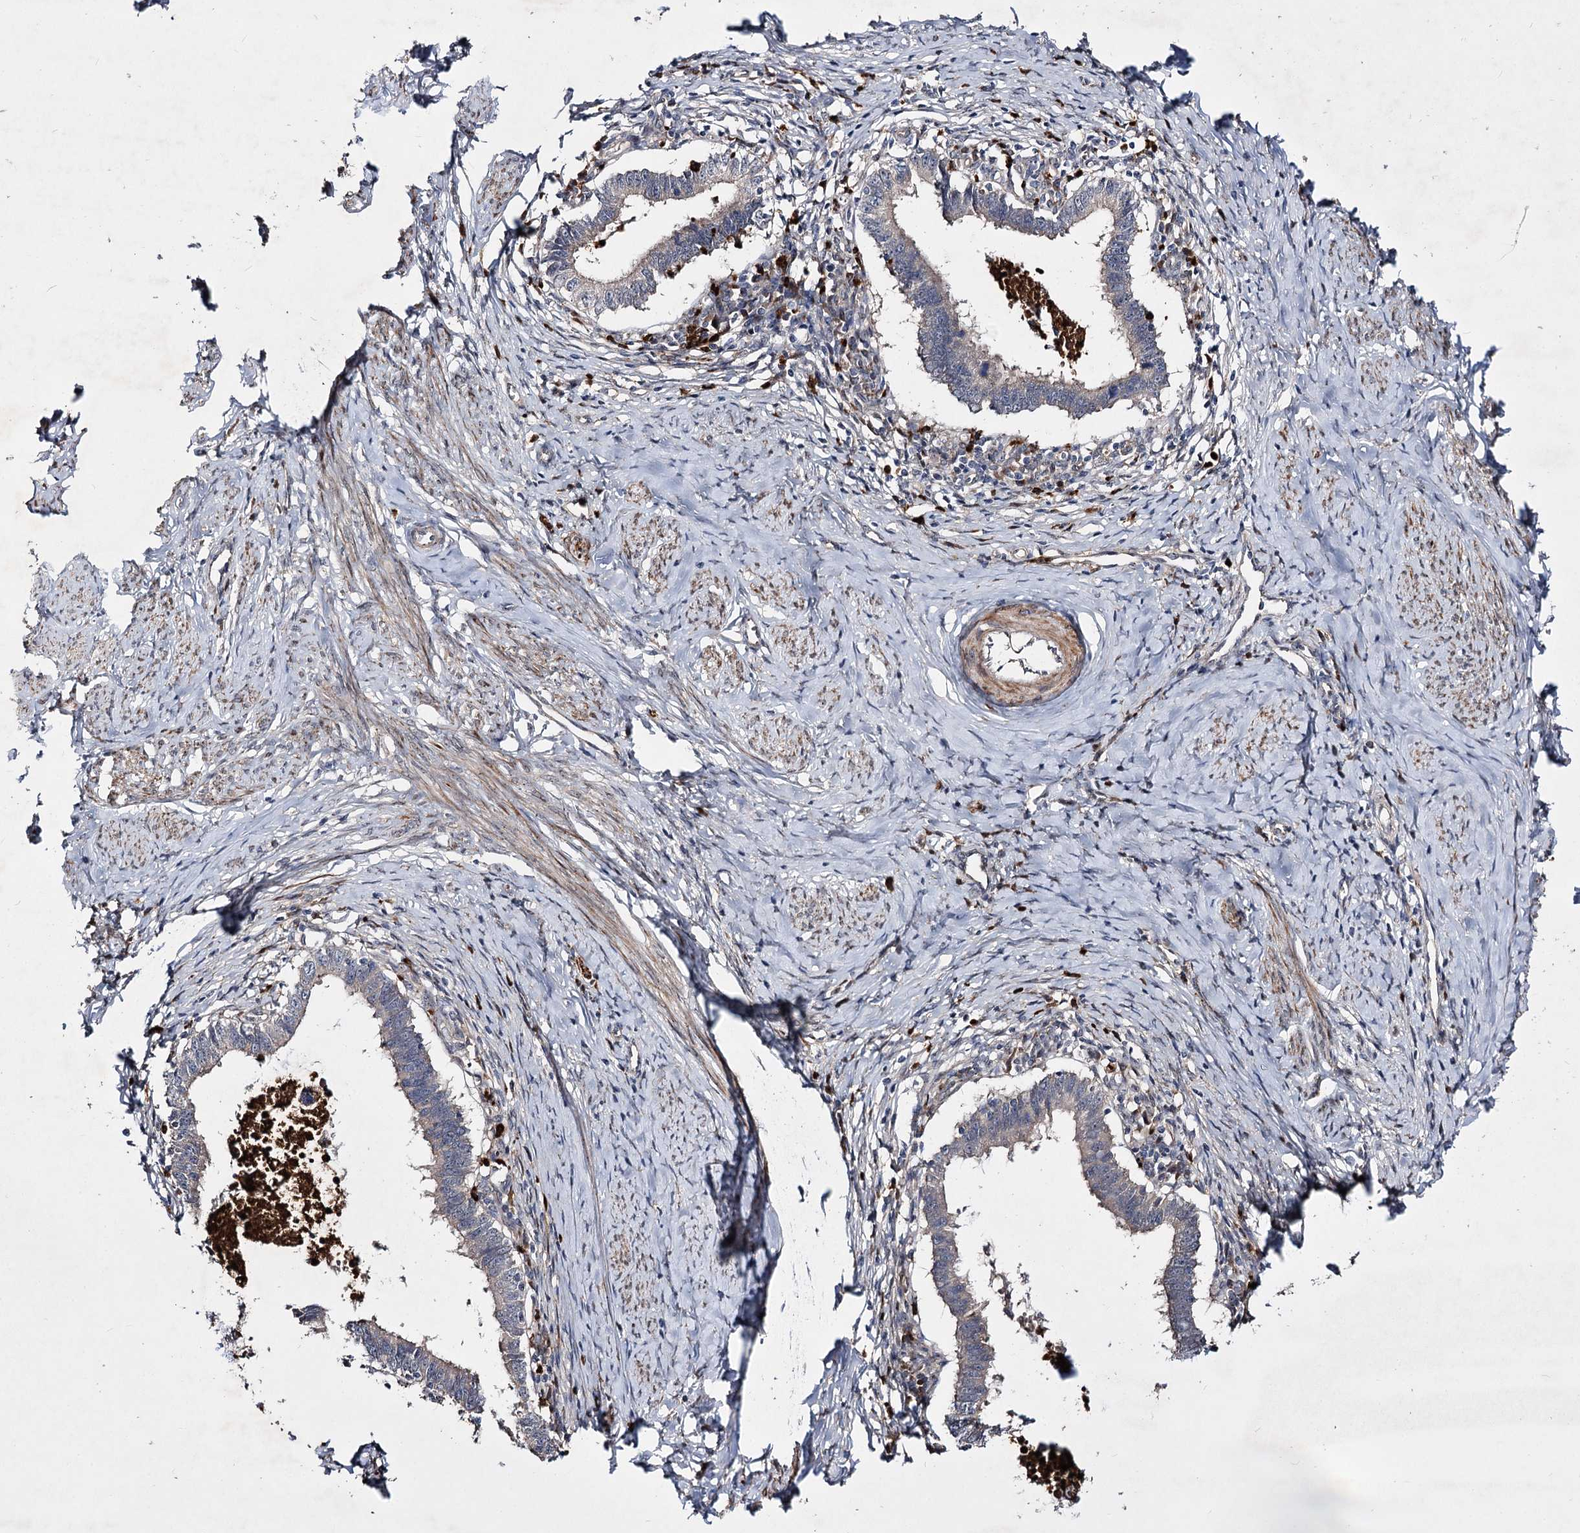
{"staining": {"intensity": "negative", "quantity": "none", "location": "none"}, "tissue": "cervical cancer", "cell_type": "Tumor cells", "image_type": "cancer", "snomed": [{"axis": "morphology", "description": "Adenocarcinoma, NOS"}, {"axis": "topography", "description": "Cervix"}], "caption": "Human adenocarcinoma (cervical) stained for a protein using immunohistochemistry displays no staining in tumor cells.", "gene": "MINDY3", "patient": {"sex": "female", "age": 36}}